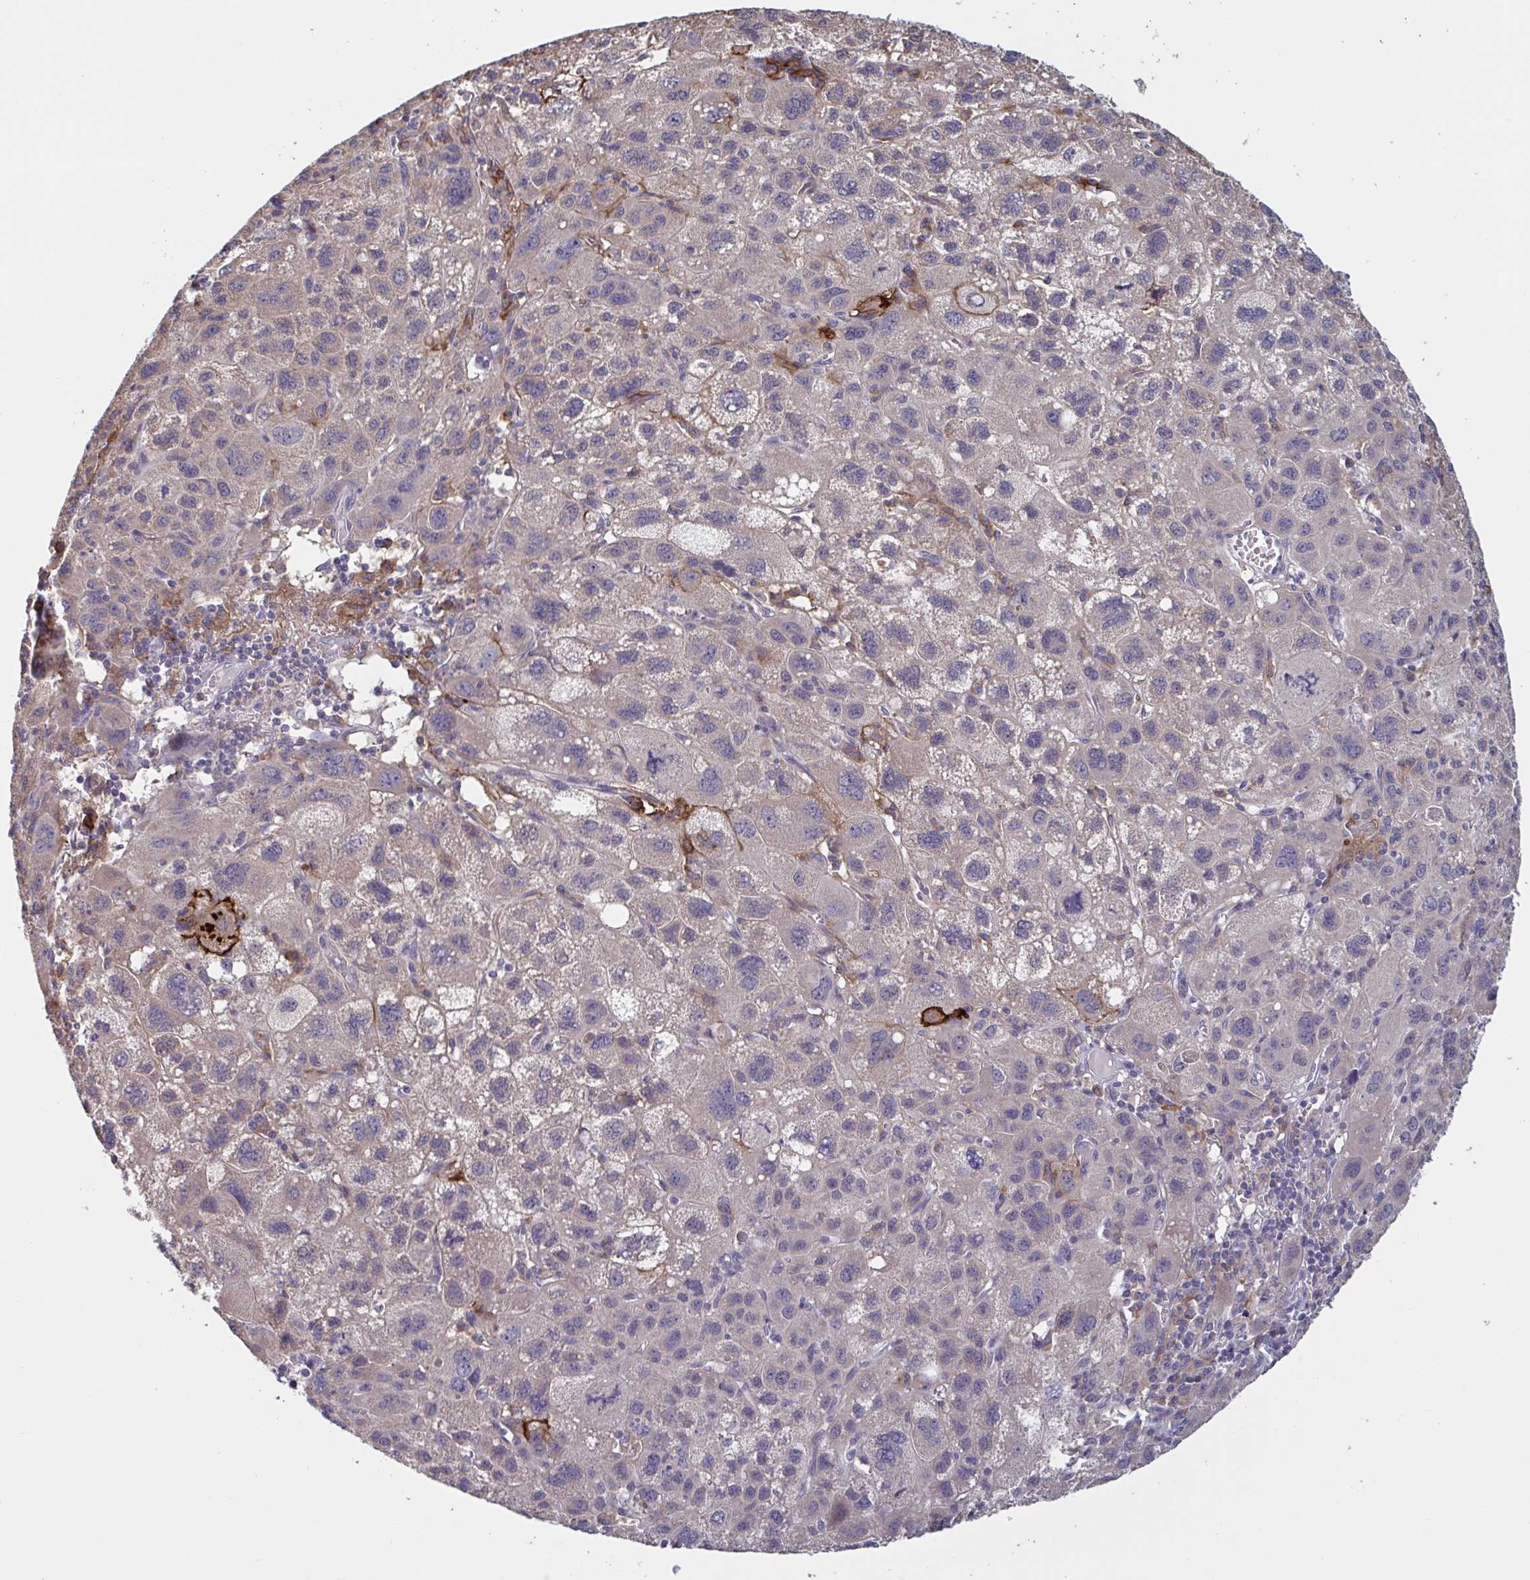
{"staining": {"intensity": "moderate", "quantity": "<25%", "location": "cytoplasmic/membranous"}, "tissue": "liver cancer", "cell_type": "Tumor cells", "image_type": "cancer", "snomed": [{"axis": "morphology", "description": "Carcinoma, Hepatocellular, NOS"}, {"axis": "topography", "description": "Liver"}], "caption": "IHC (DAB (3,3'-diaminobenzidine)) staining of human liver hepatocellular carcinoma displays moderate cytoplasmic/membranous protein positivity in approximately <25% of tumor cells.", "gene": "CD1E", "patient": {"sex": "female", "age": 77}}